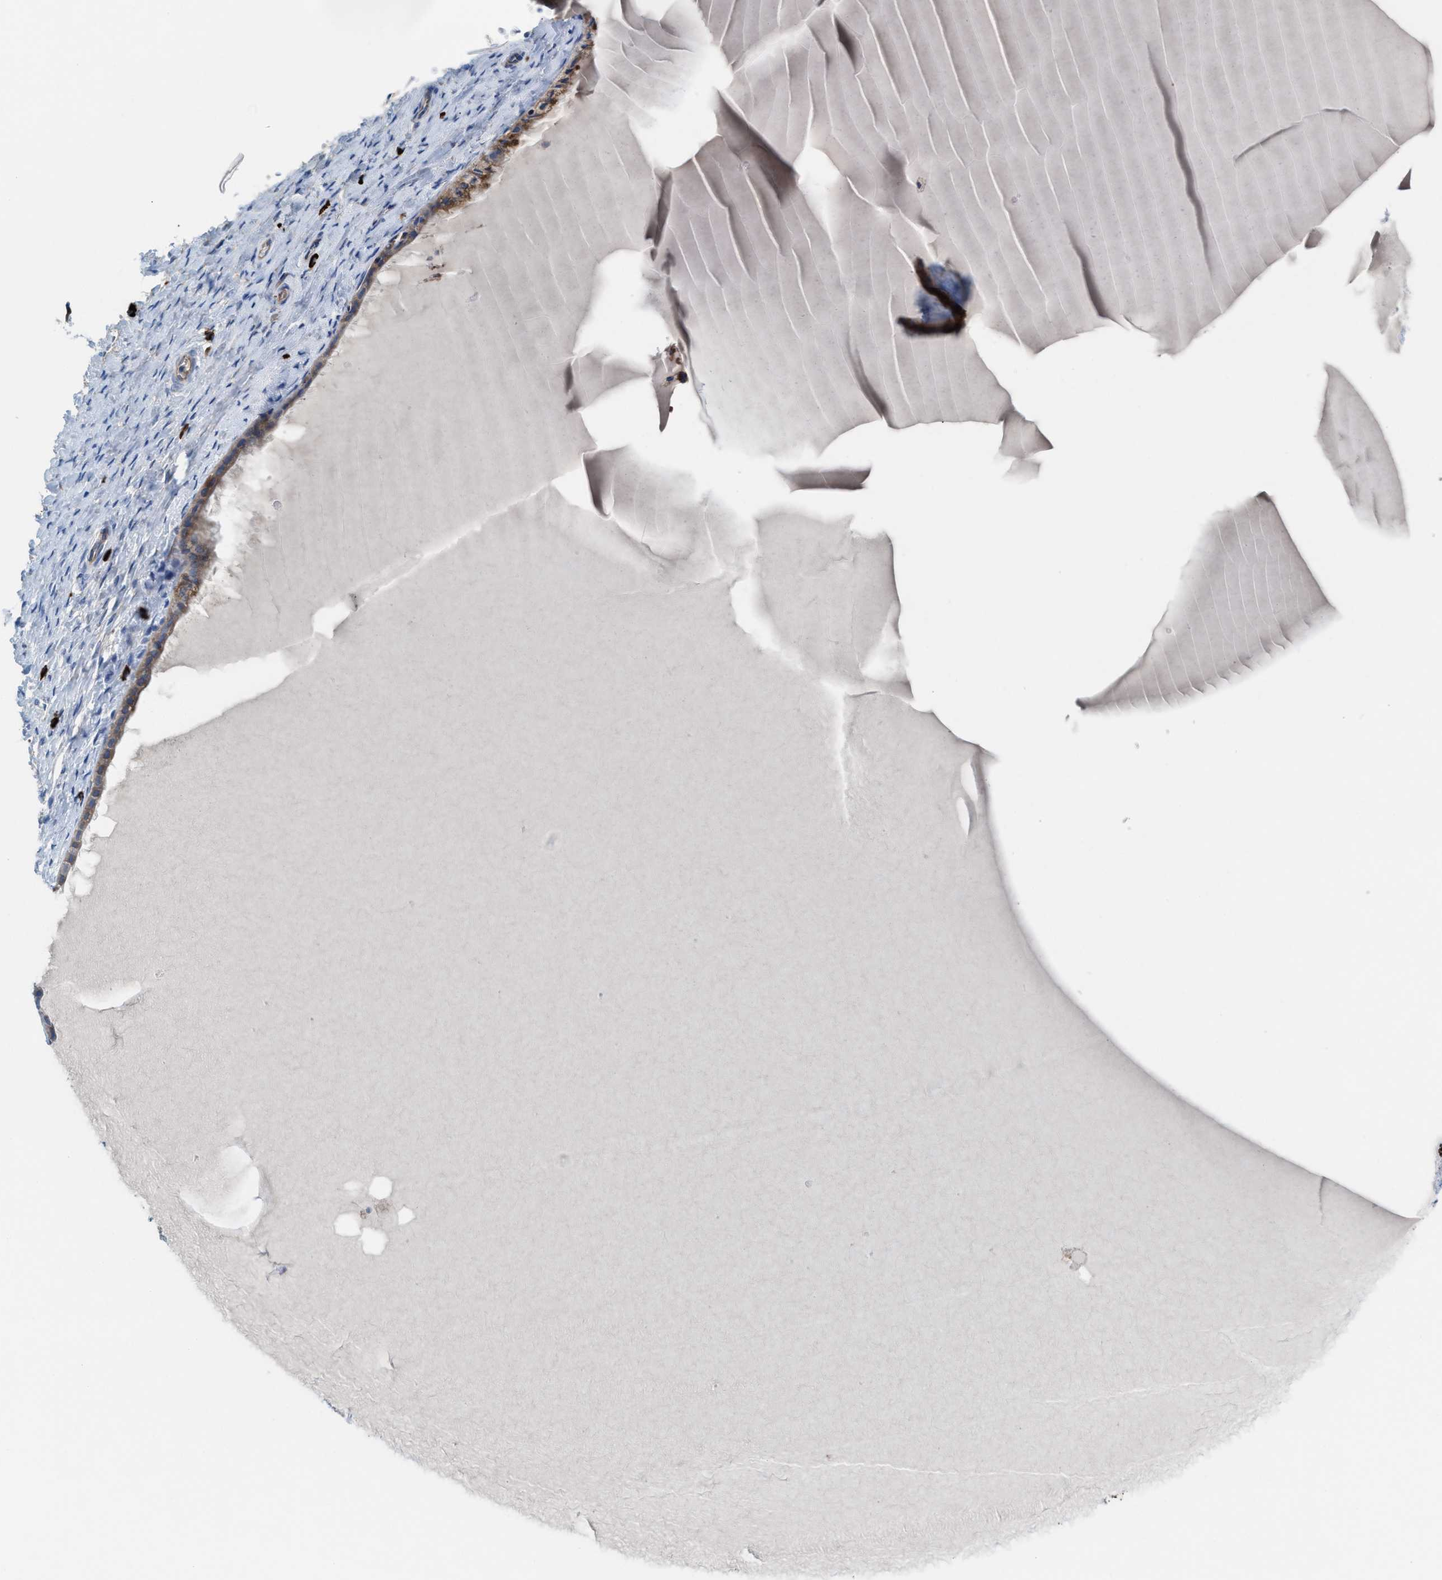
{"staining": {"intensity": "moderate", "quantity": ">75%", "location": "cytoplasmic/membranous"}, "tissue": "cervix", "cell_type": "Glandular cells", "image_type": "normal", "snomed": [{"axis": "morphology", "description": "Normal tissue, NOS"}, {"axis": "topography", "description": "Cervix"}], "caption": "Human cervix stained with a brown dye shows moderate cytoplasmic/membranous positive expression in approximately >75% of glandular cells.", "gene": "NYAP1", "patient": {"sex": "female", "age": 55}}